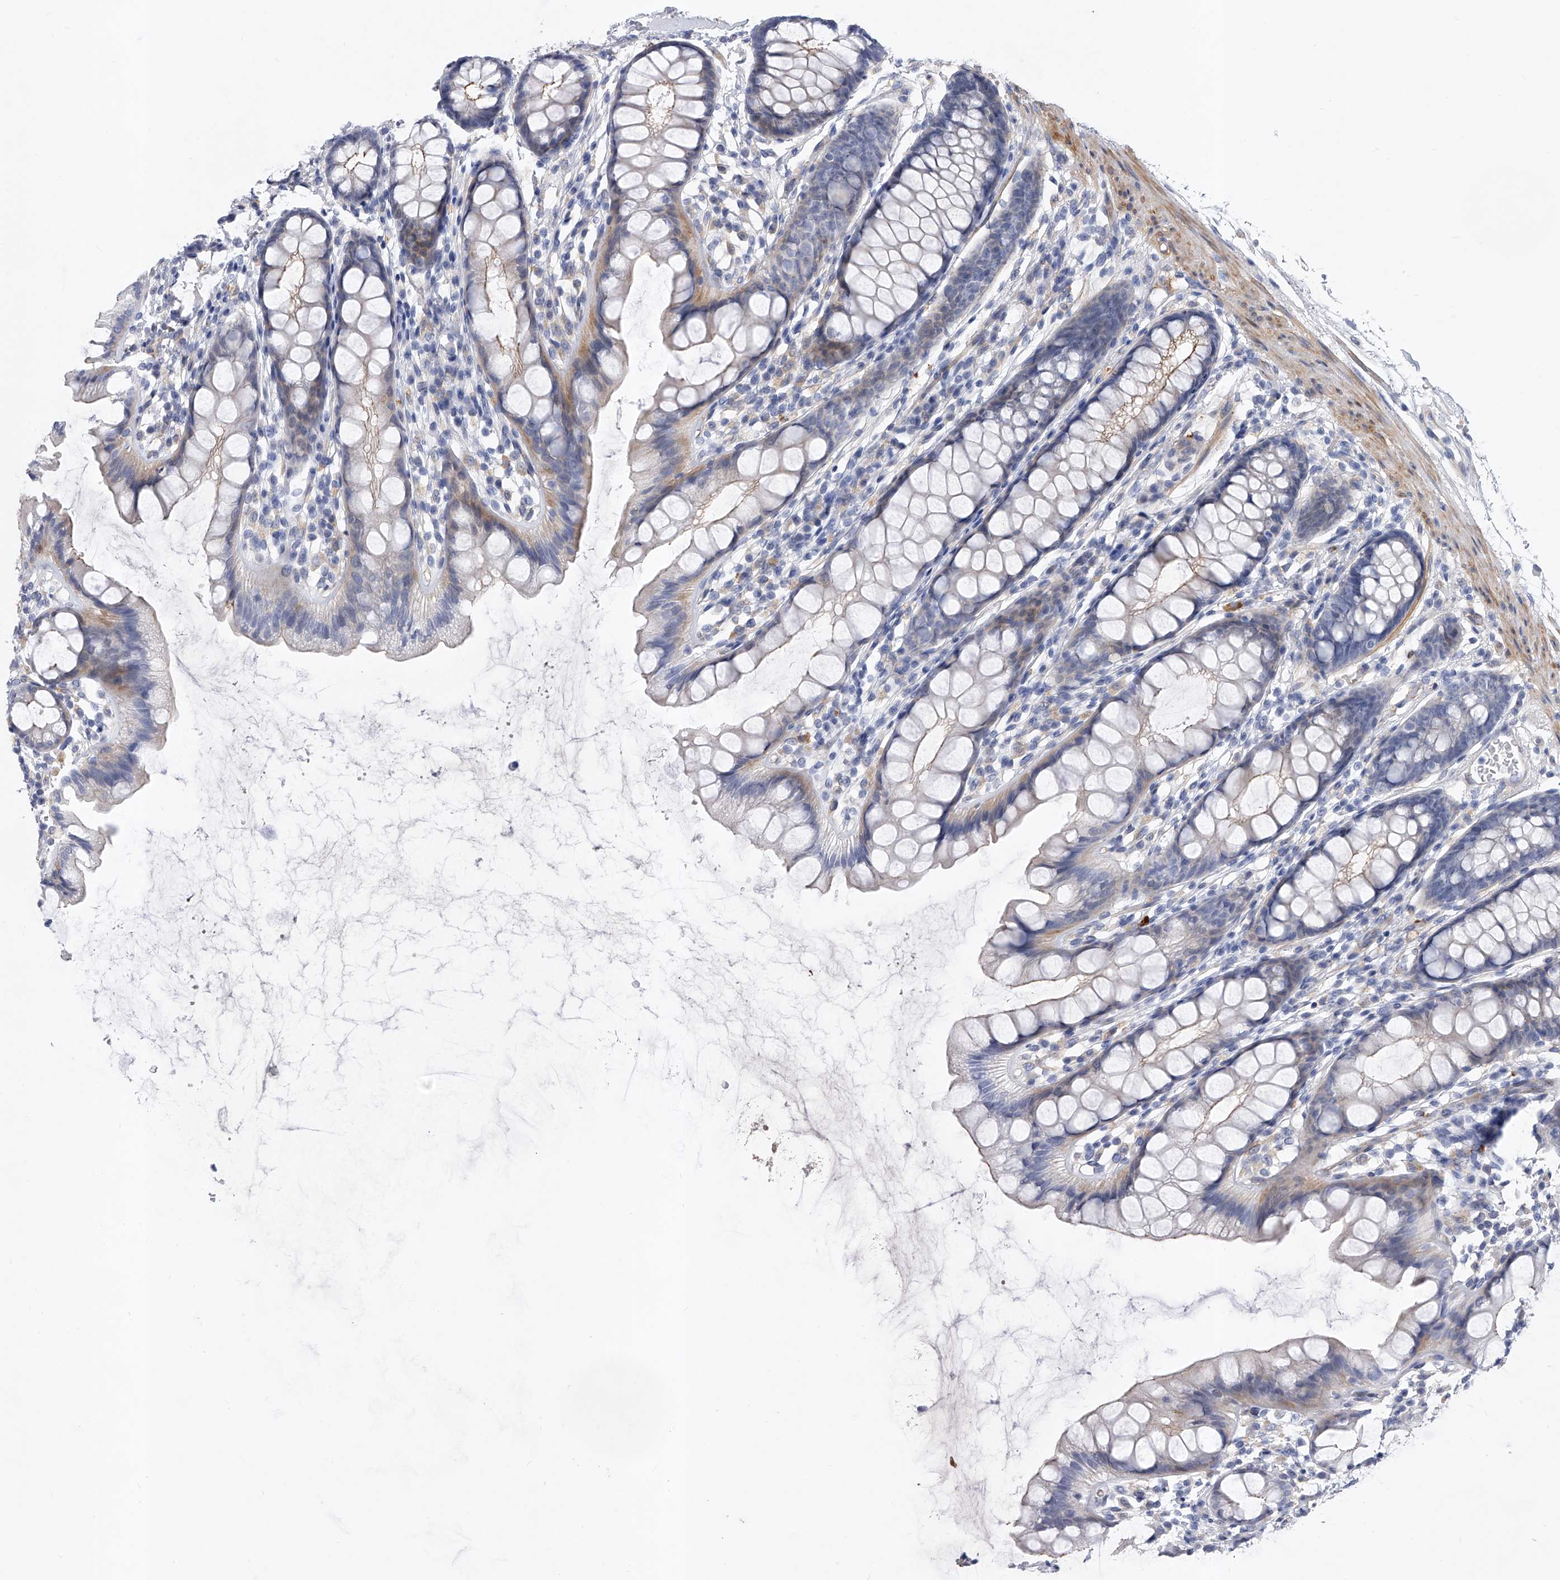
{"staining": {"intensity": "weak", "quantity": "<25%", "location": "cytoplasmic/membranous"}, "tissue": "rectum", "cell_type": "Glandular cells", "image_type": "normal", "snomed": [{"axis": "morphology", "description": "Normal tissue, NOS"}, {"axis": "topography", "description": "Rectum"}], "caption": "This is an IHC image of normal rectum. There is no positivity in glandular cells.", "gene": "ENSG00000250424", "patient": {"sex": "female", "age": 65}}